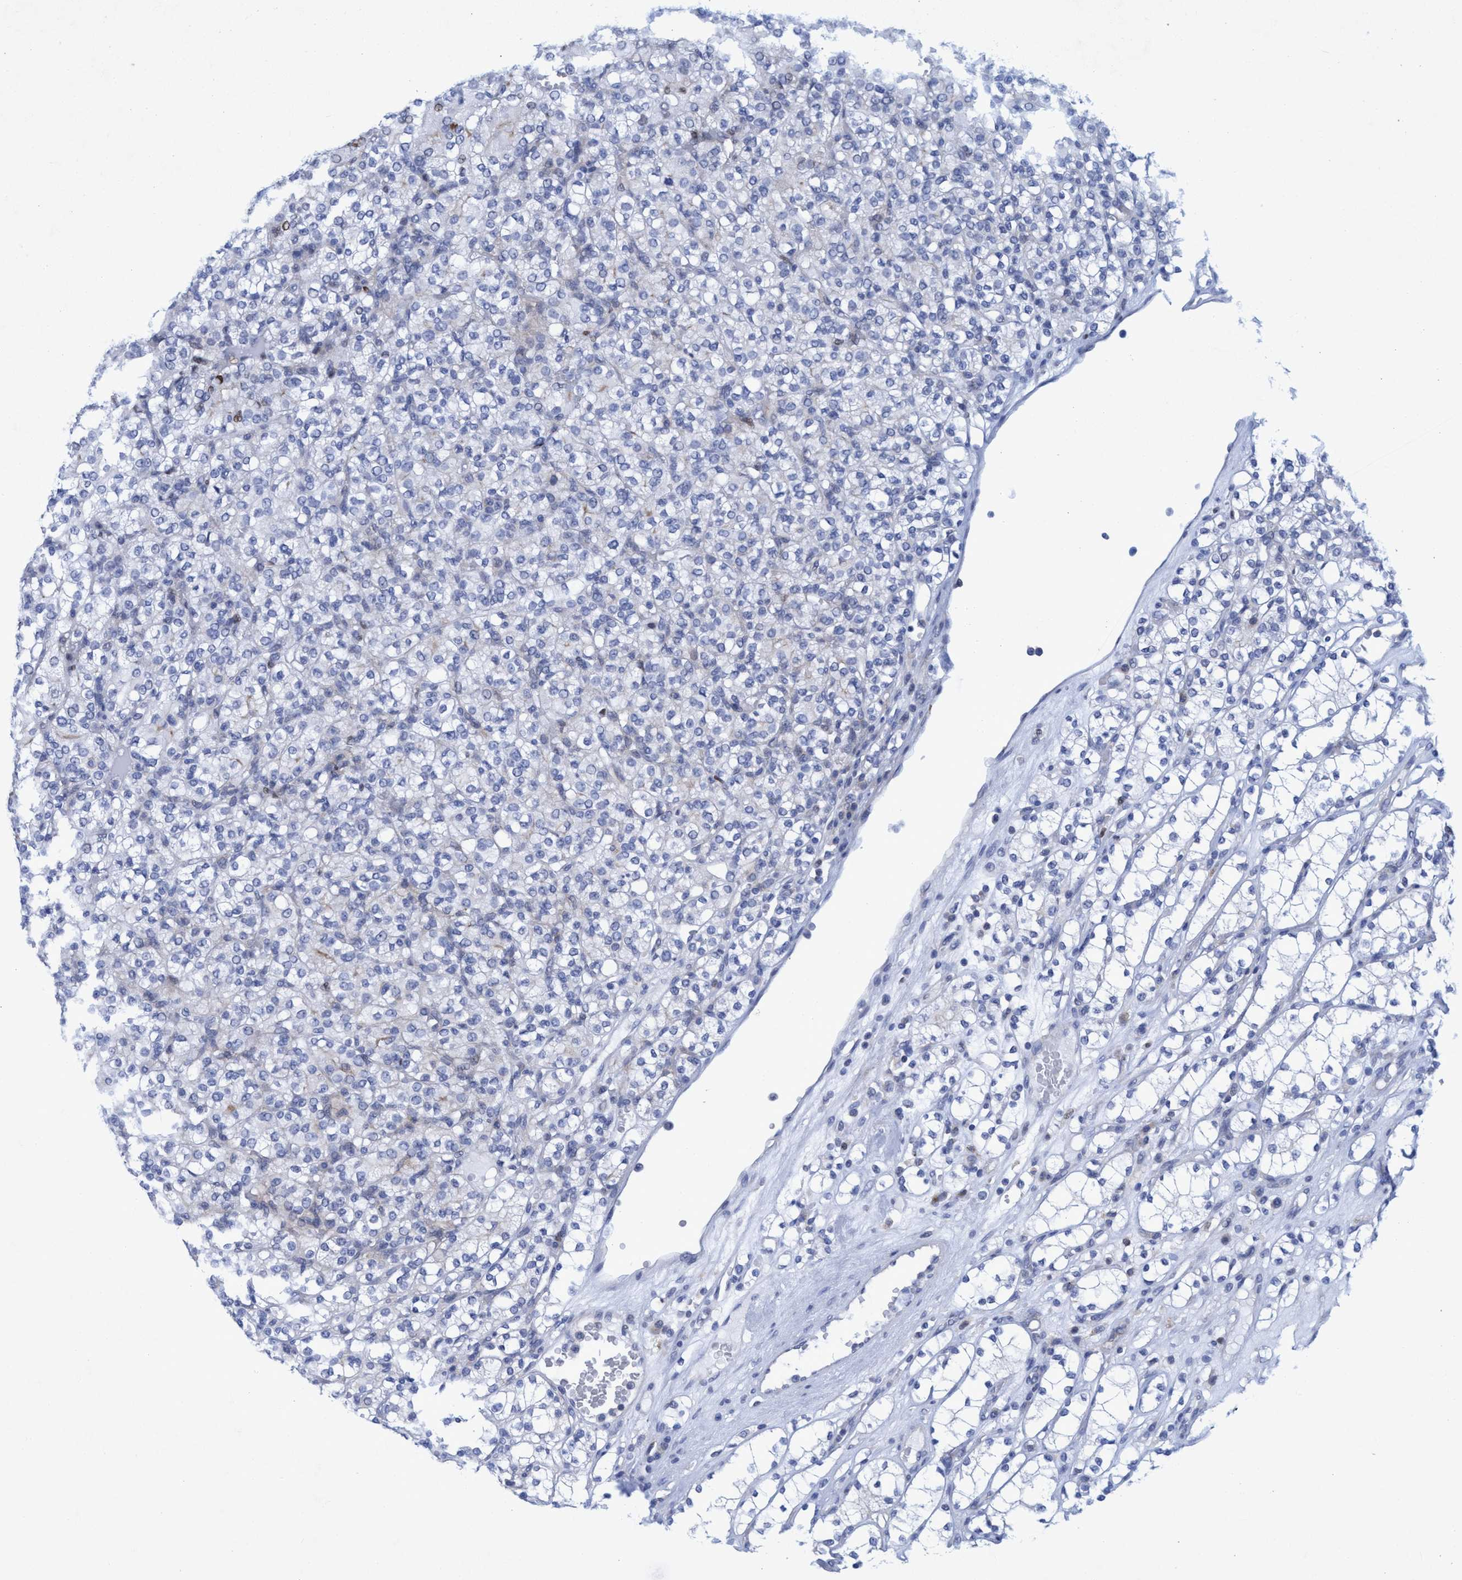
{"staining": {"intensity": "negative", "quantity": "none", "location": "none"}, "tissue": "renal cancer", "cell_type": "Tumor cells", "image_type": "cancer", "snomed": [{"axis": "morphology", "description": "Adenocarcinoma, NOS"}, {"axis": "topography", "description": "Kidney"}], "caption": "Tumor cells show no significant protein expression in renal cancer.", "gene": "R3HCC1", "patient": {"sex": "male", "age": 77}}